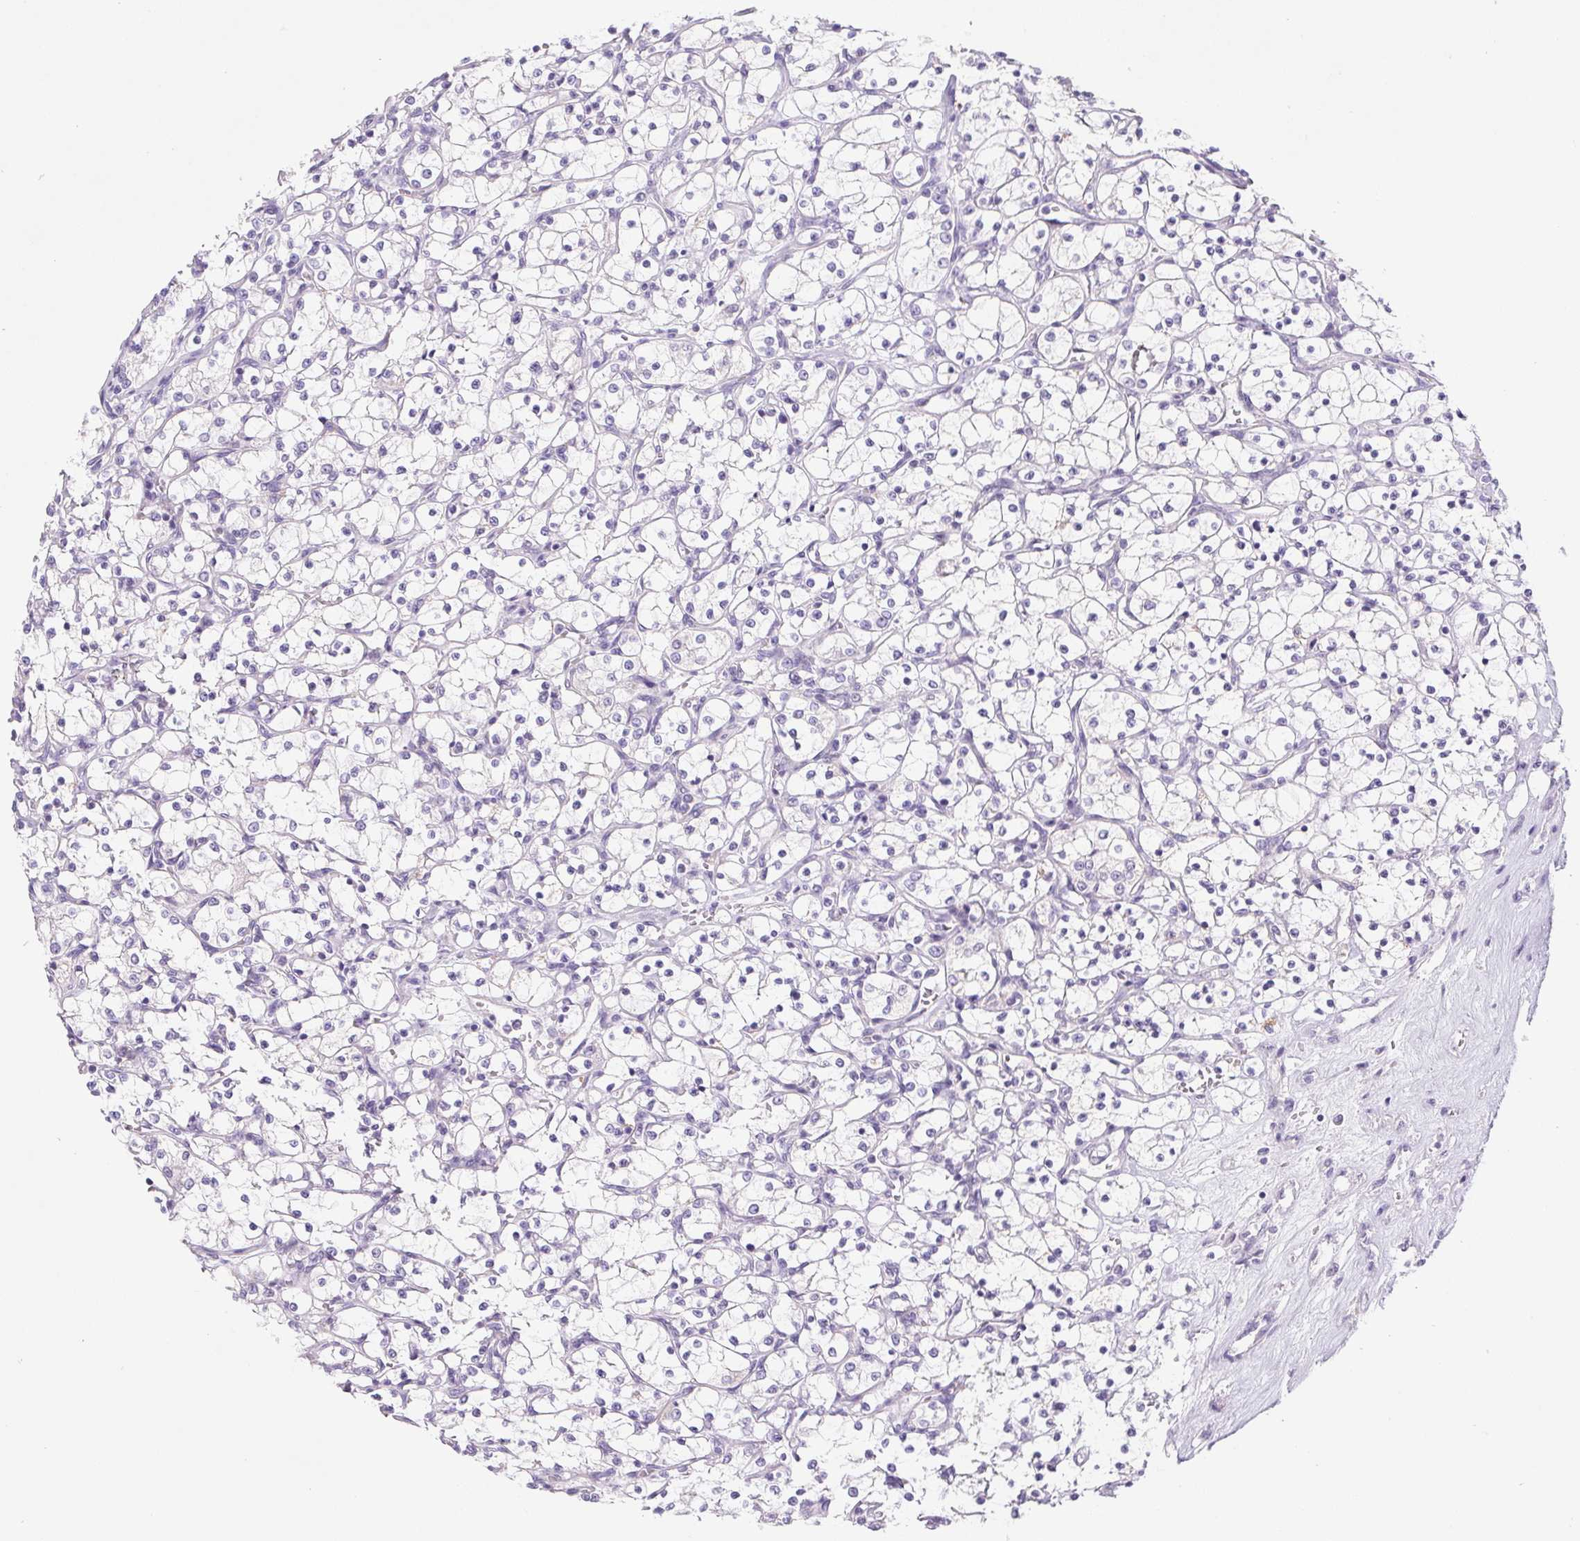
{"staining": {"intensity": "negative", "quantity": "none", "location": "none"}, "tissue": "renal cancer", "cell_type": "Tumor cells", "image_type": "cancer", "snomed": [{"axis": "morphology", "description": "Adenocarcinoma, NOS"}, {"axis": "topography", "description": "Kidney"}], "caption": "Immunohistochemistry of human renal cancer shows no expression in tumor cells.", "gene": "DPPA5", "patient": {"sex": "female", "age": 69}}